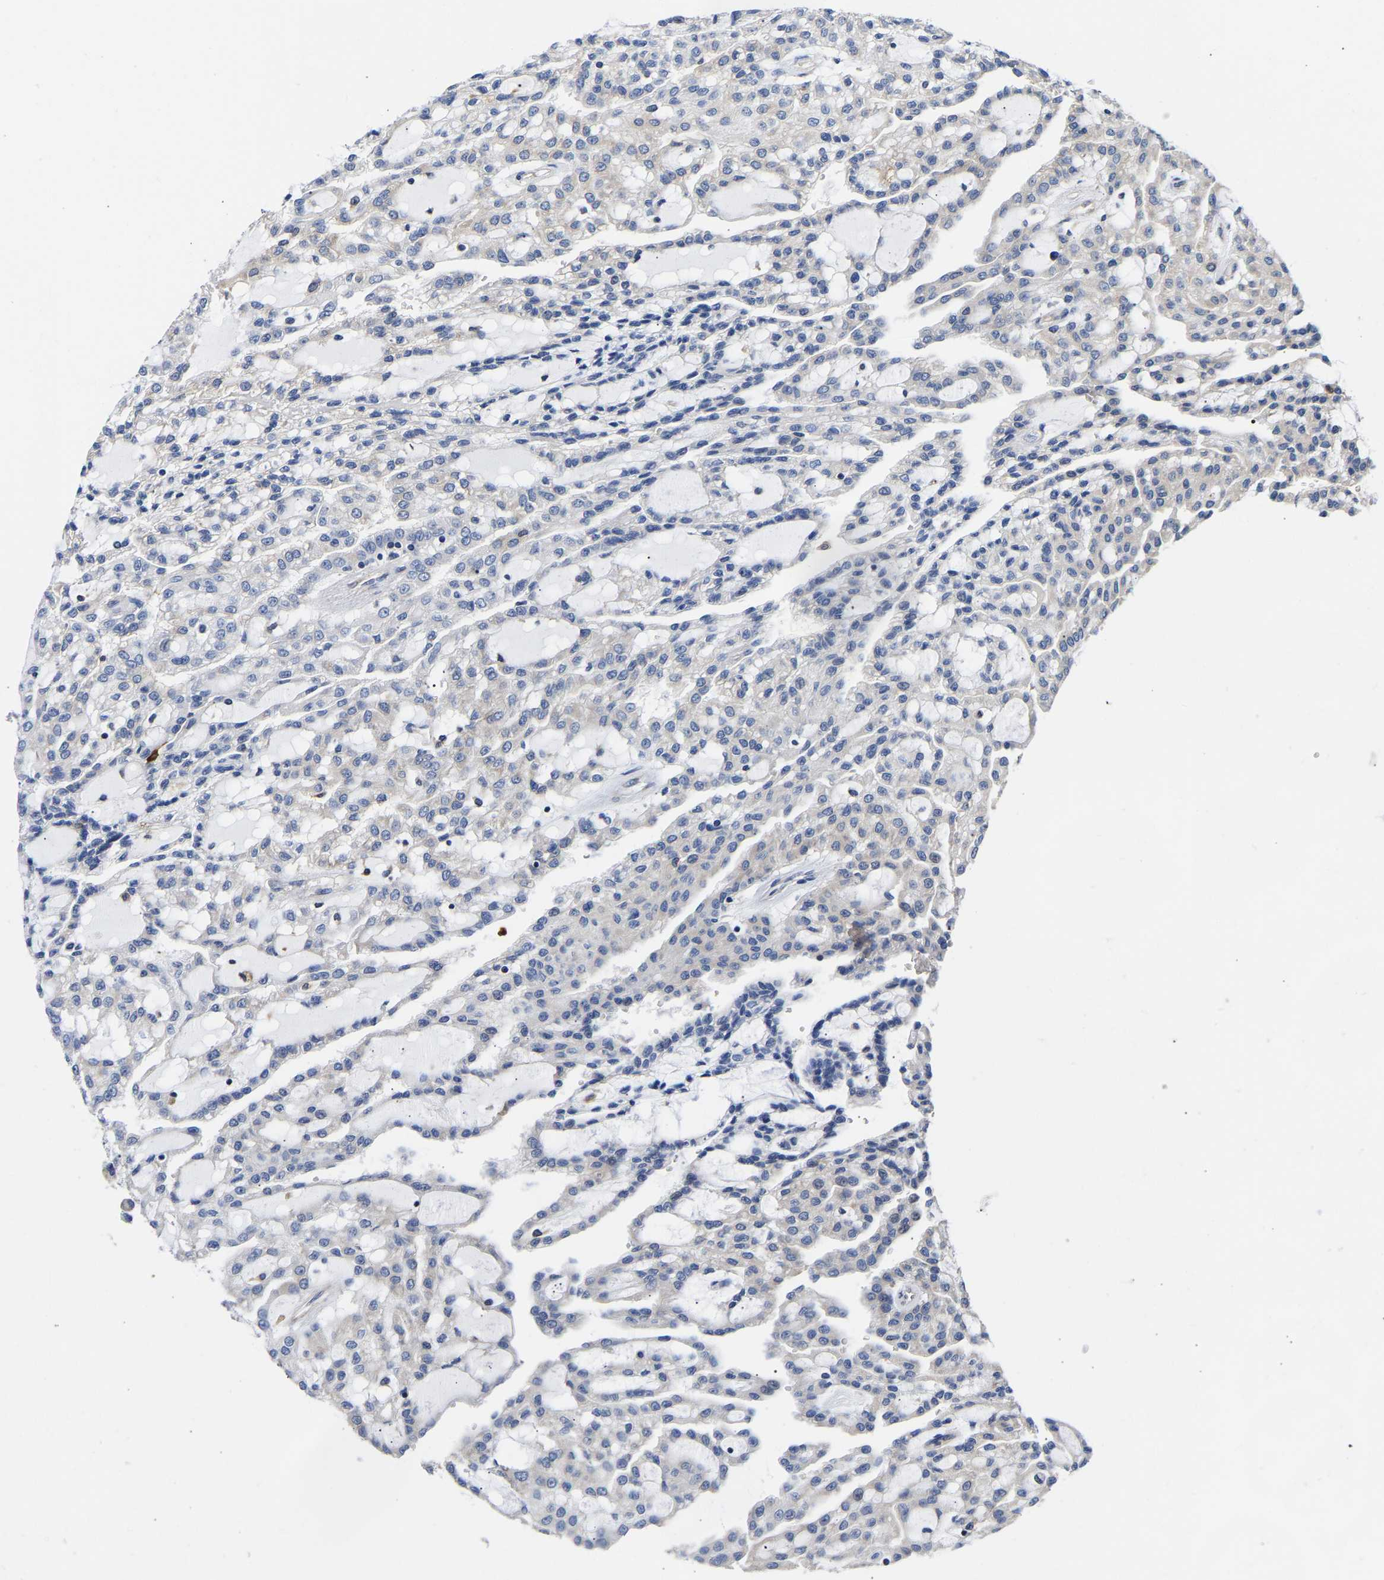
{"staining": {"intensity": "negative", "quantity": "none", "location": "none"}, "tissue": "renal cancer", "cell_type": "Tumor cells", "image_type": "cancer", "snomed": [{"axis": "morphology", "description": "Adenocarcinoma, NOS"}, {"axis": "topography", "description": "Kidney"}], "caption": "The immunohistochemistry image has no significant expression in tumor cells of adenocarcinoma (renal) tissue. (DAB (3,3'-diaminobenzidine) immunohistochemistry visualized using brightfield microscopy, high magnification).", "gene": "CCDC6", "patient": {"sex": "male", "age": 63}}